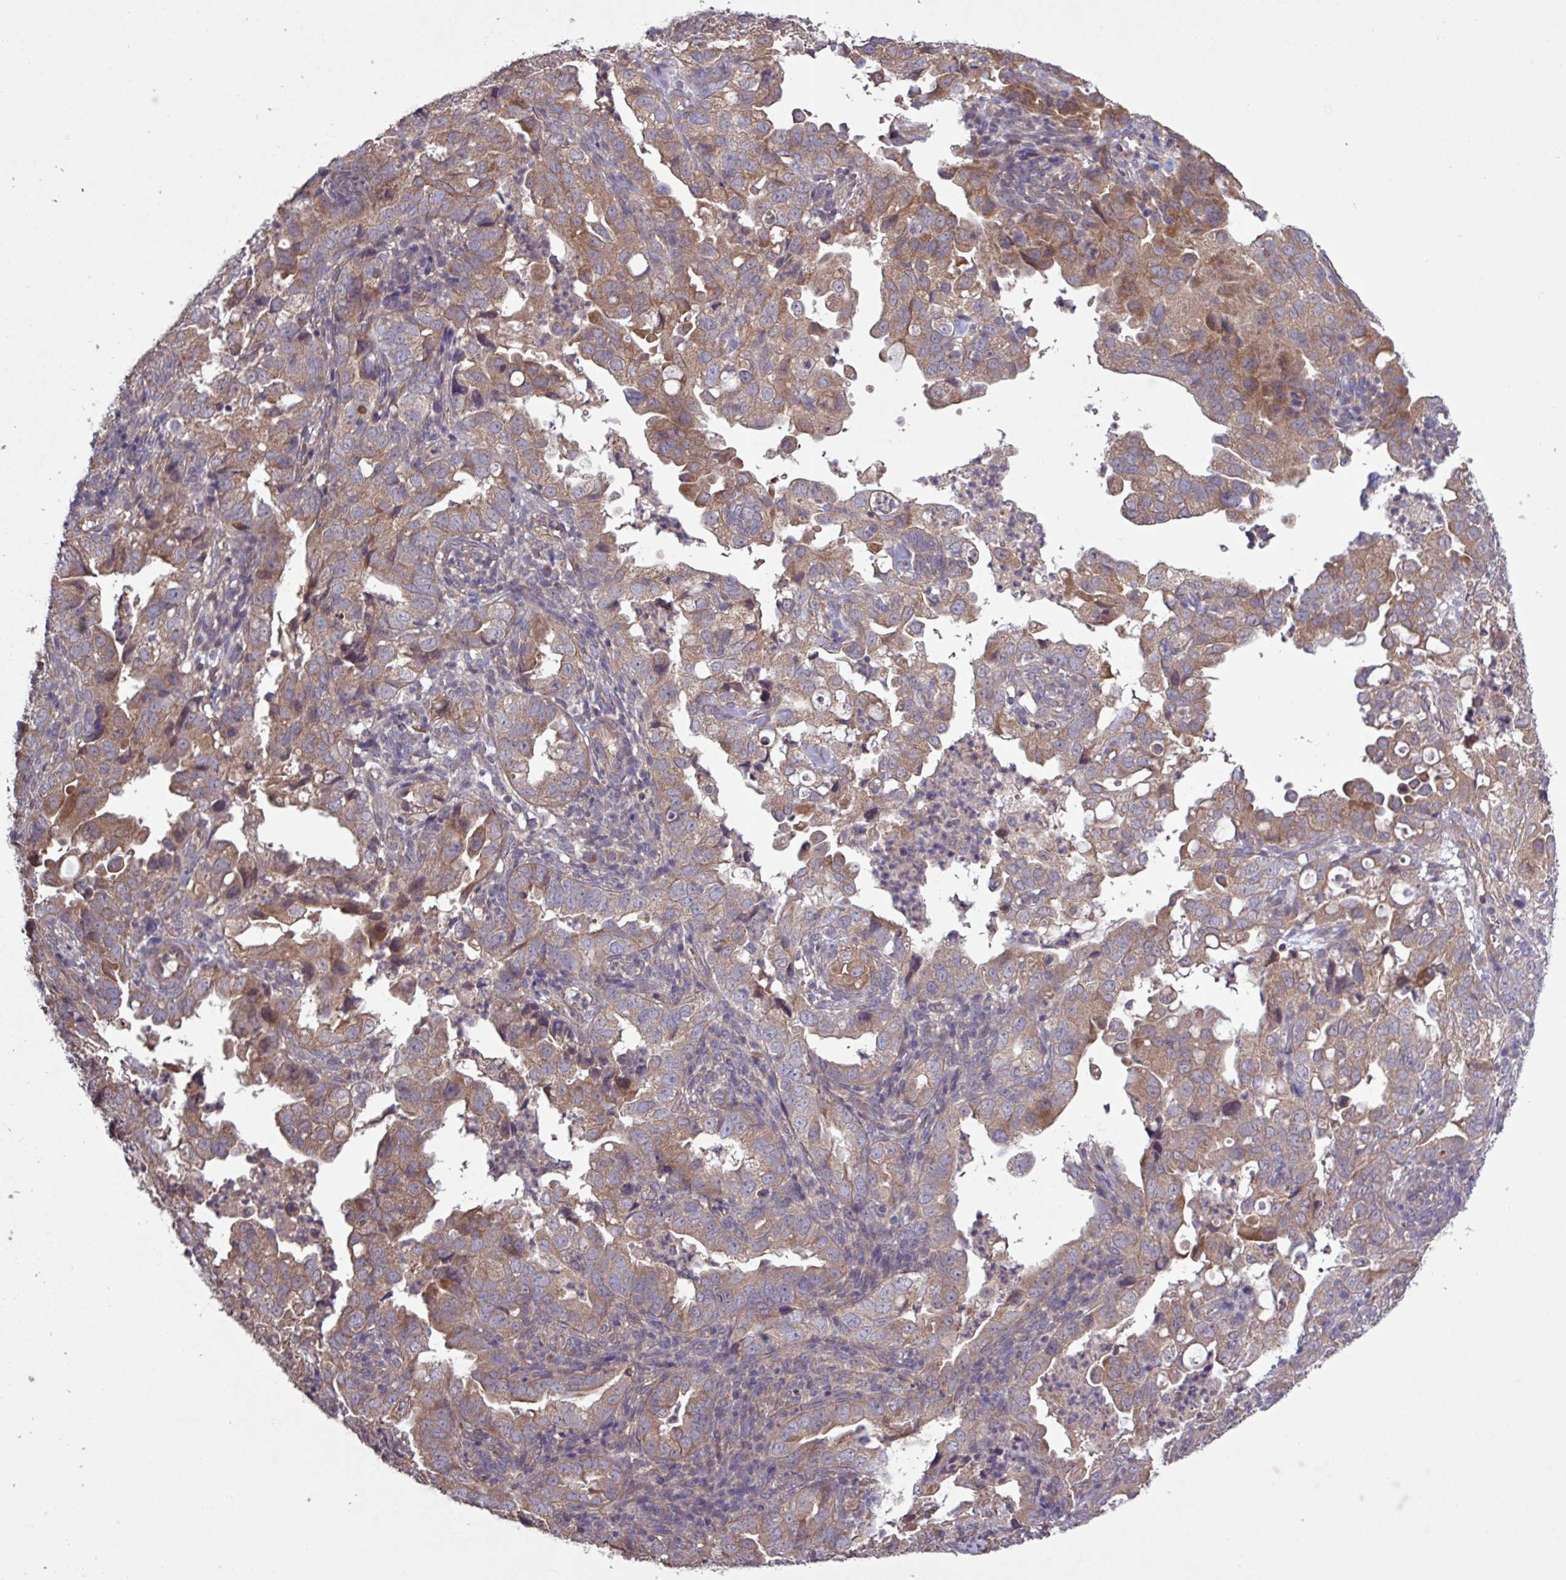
{"staining": {"intensity": "moderate", "quantity": ">75%", "location": "cytoplasmic/membranous"}, "tissue": "endometrial cancer", "cell_type": "Tumor cells", "image_type": "cancer", "snomed": [{"axis": "morphology", "description": "Adenocarcinoma, NOS"}, {"axis": "topography", "description": "Endometrium"}], "caption": "The histopathology image displays a brown stain indicating the presence of a protein in the cytoplasmic/membranous of tumor cells in adenocarcinoma (endometrial).", "gene": "TRABD2A", "patient": {"sex": "female", "age": 57}}